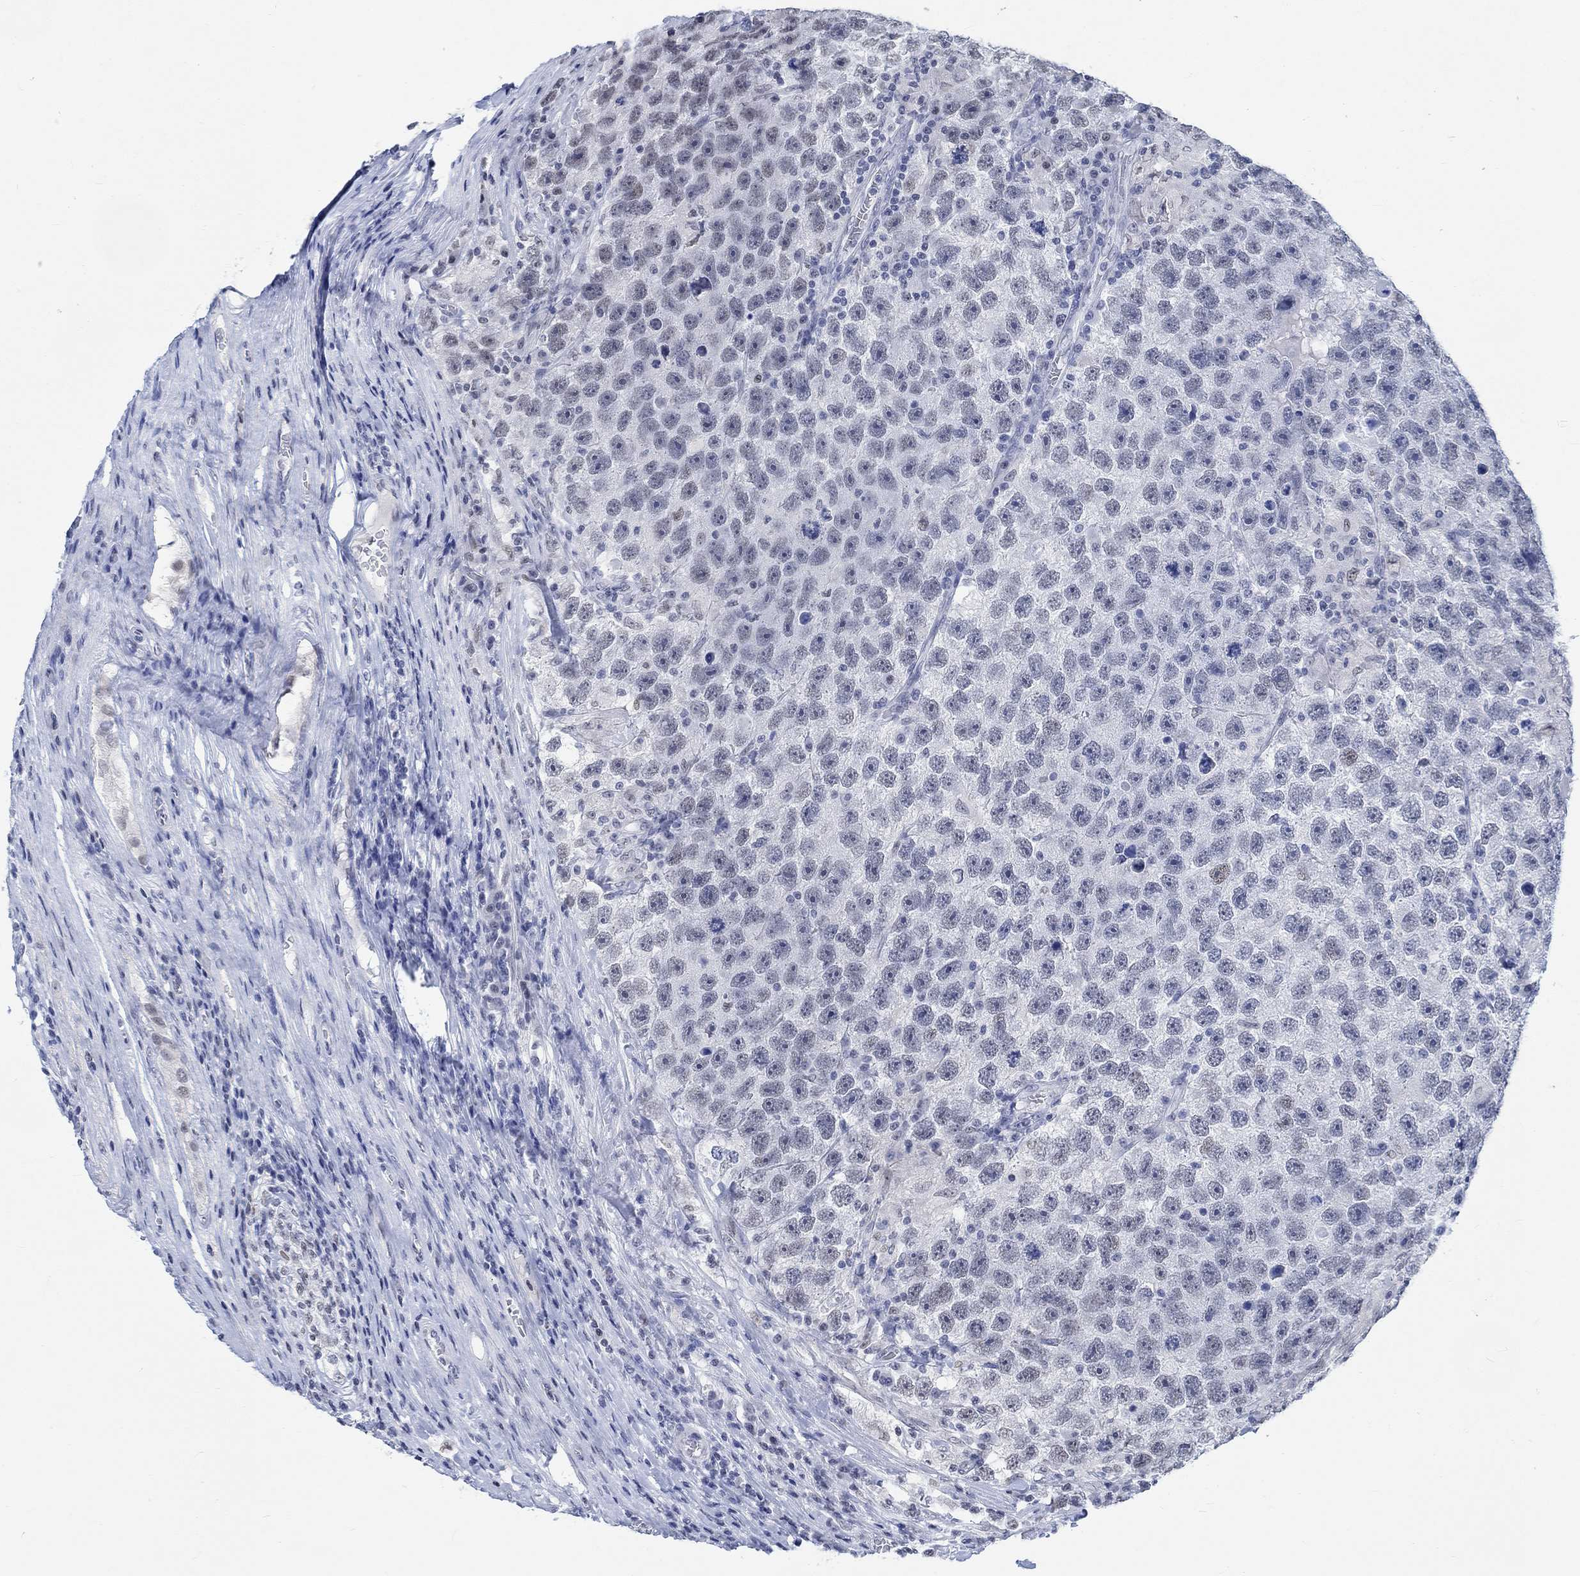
{"staining": {"intensity": "negative", "quantity": "none", "location": "none"}, "tissue": "testis cancer", "cell_type": "Tumor cells", "image_type": "cancer", "snomed": [{"axis": "morphology", "description": "Seminoma, NOS"}, {"axis": "topography", "description": "Testis"}], "caption": "Immunohistochemistry (IHC) histopathology image of neoplastic tissue: testis cancer stained with DAB (3,3'-diaminobenzidine) demonstrates no significant protein staining in tumor cells. (DAB (3,3'-diaminobenzidine) immunohistochemistry (IHC) with hematoxylin counter stain).", "gene": "KCNH8", "patient": {"sex": "male", "age": 26}}